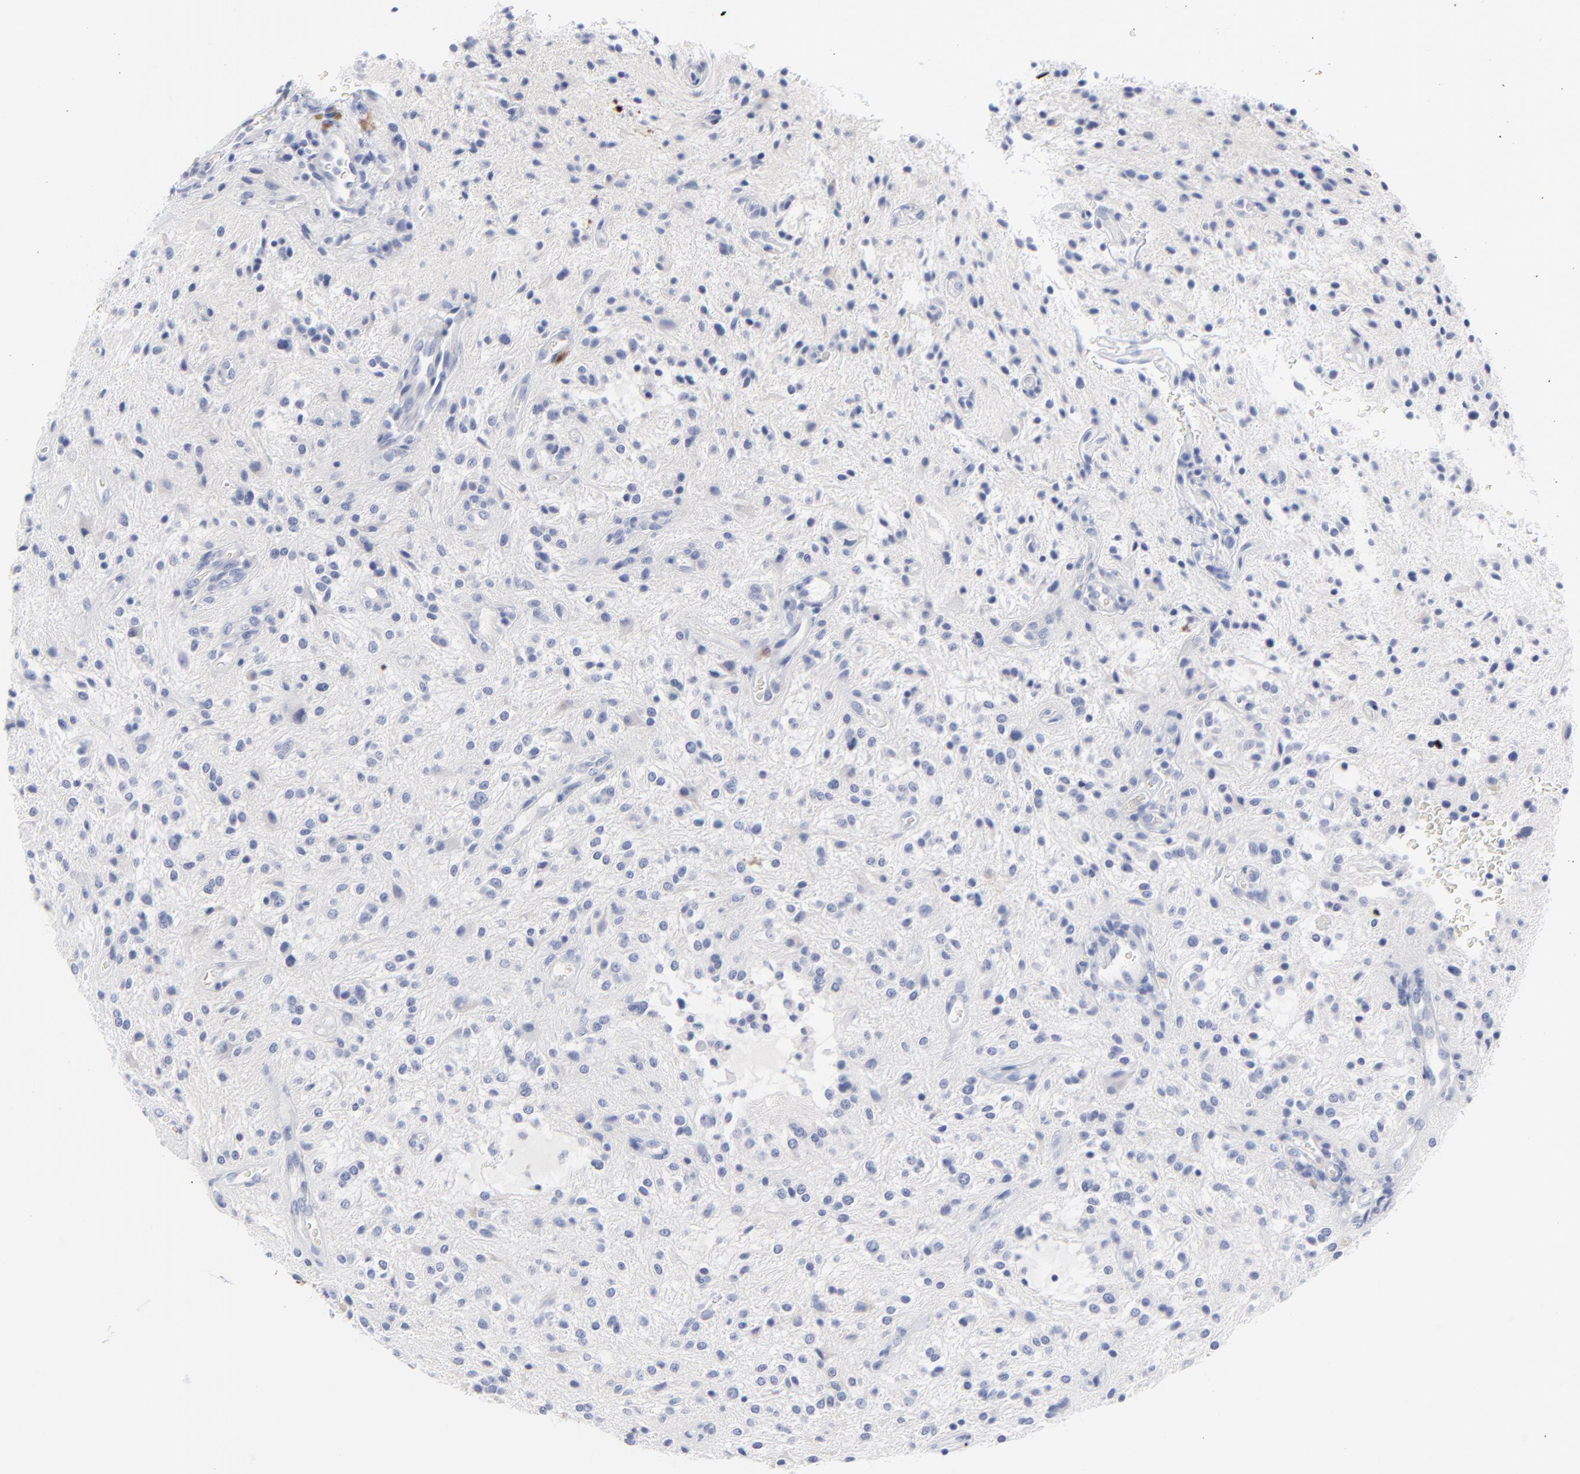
{"staining": {"intensity": "strong", "quantity": "<25%", "location": "cytoplasmic/membranous,nuclear"}, "tissue": "glioma", "cell_type": "Tumor cells", "image_type": "cancer", "snomed": [{"axis": "morphology", "description": "Glioma, malignant, NOS"}, {"axis": "topography", "description": "Cerebellum"}], "caption": "Brown immunohistochemical staining in human glioma exhibits strong cytoplasmic/membranous and nuclear staining in approximately <25% of tumor cells. Nuclei are stained in blue.", "gene": "CDK1", "patient": {"sex": "female", "age": 10}}